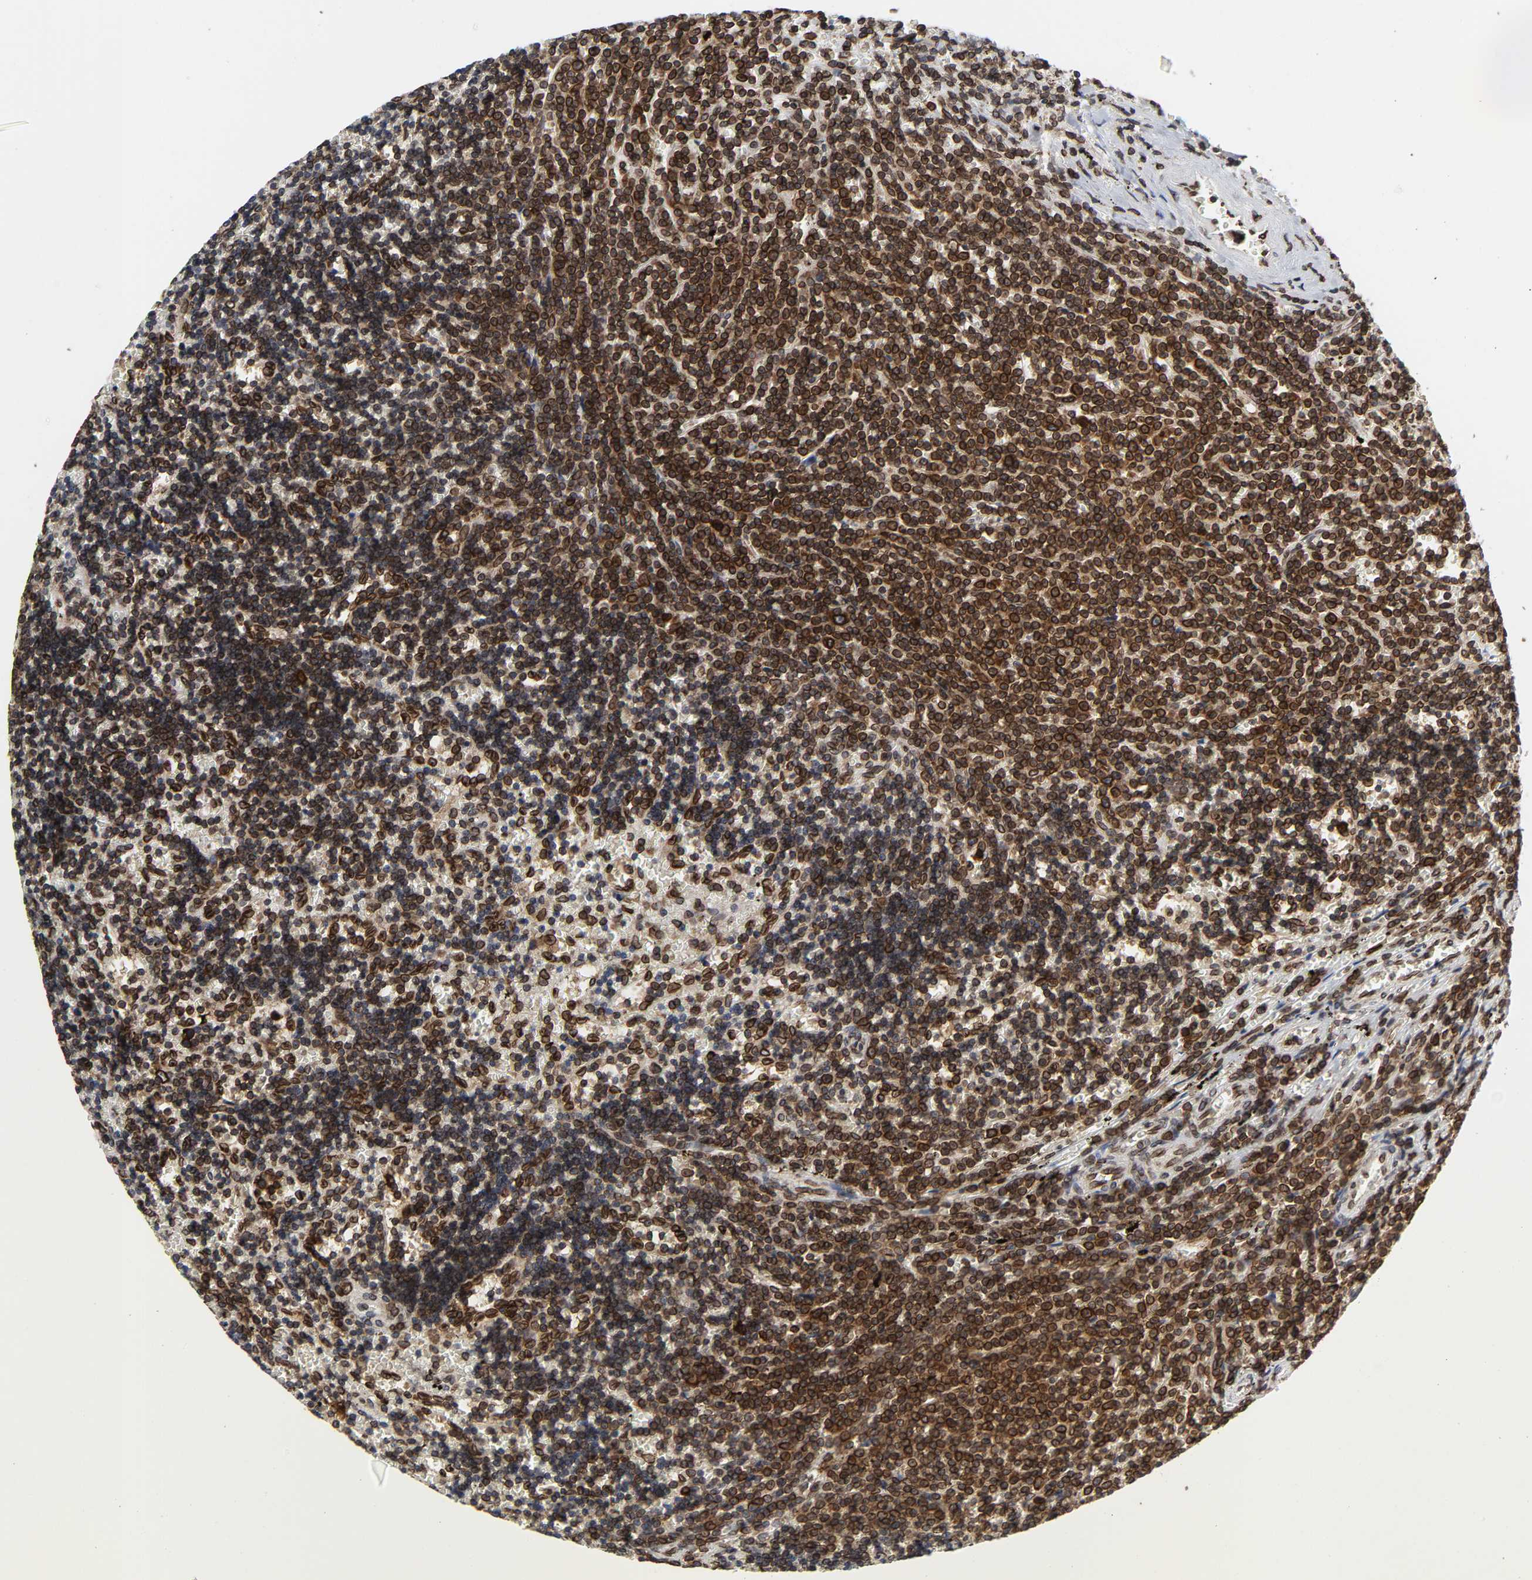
{"staining": {"intensity": "strong", "quantity": ">75%", "location": "cytoplasmic/membranous,nuclear"}, "tissue": "lymphoma", "cell_type": "Tumor cells", "image_type": "cancer", "snomed": [{"axis": "morphology", "description": "Malignant lymphoma, non-Hodgkin's type, Low grade"}, {"axis": "topography", "description": "Spleen"}], "caption": "A brown stain labels strong cytoplasmic/membranous and nuclear staining of a protein in lymphoma tumor cells.", "gene": "RANGAP1", "patient": {"sex": "male", "age": 60}}